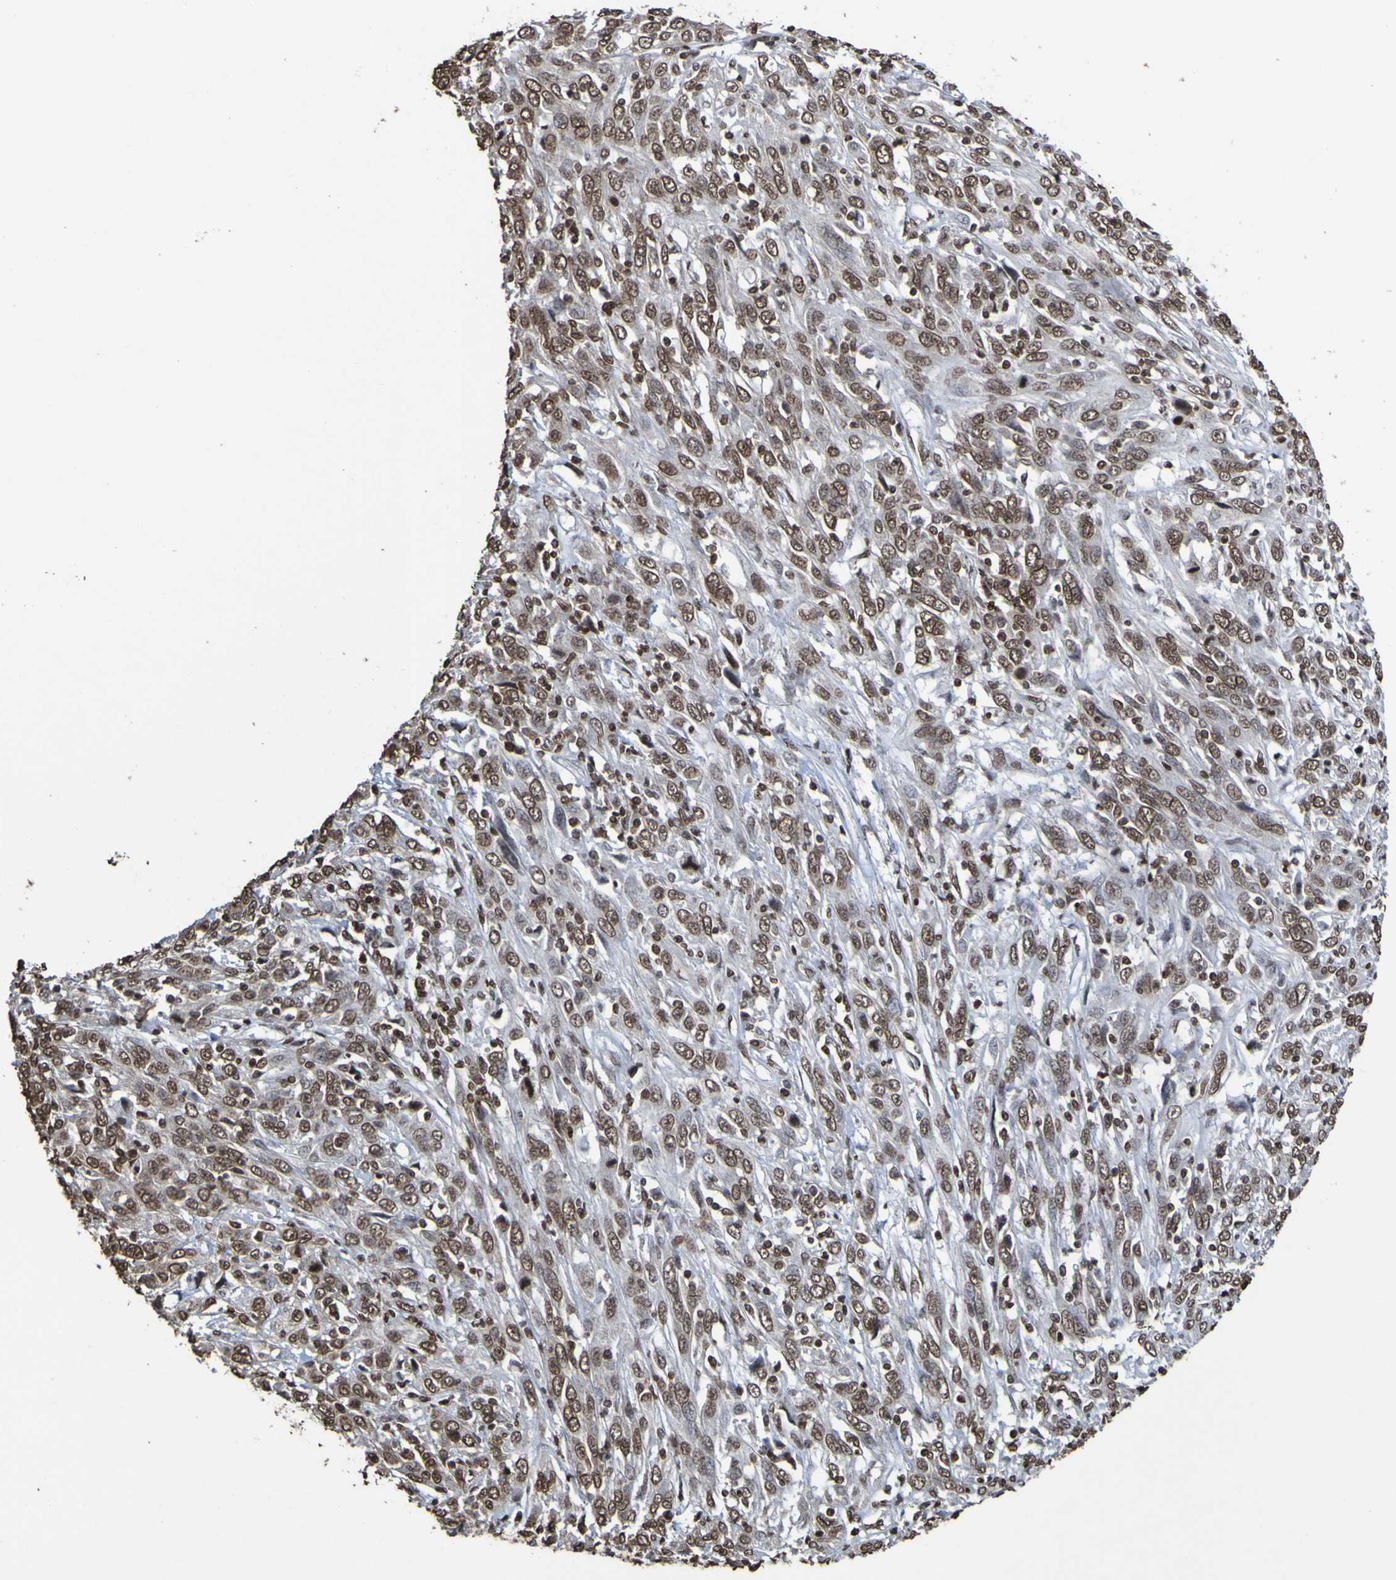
{"staining": {"intensity": "moderate", "quantity": ">75%", "location": "nuclear"}, "tissue": "cervical cancer", "cell_type": "Tumor cells", "image_type": "cancer", "snomed": [{"axis": "morphology", "description": "Squamous cell carcinoma, NOS"}, {"axis": "topography", "description": "Cervix"}], "caption": "A brown stain shows moderate nuclear staining of a protein in squamous cell carcinoma (cervical) tumor cells. (IHC, brightfield microscopy, high magnification).", "gene": "GFI1", "patient": {"sex": "female", "age": 46}}